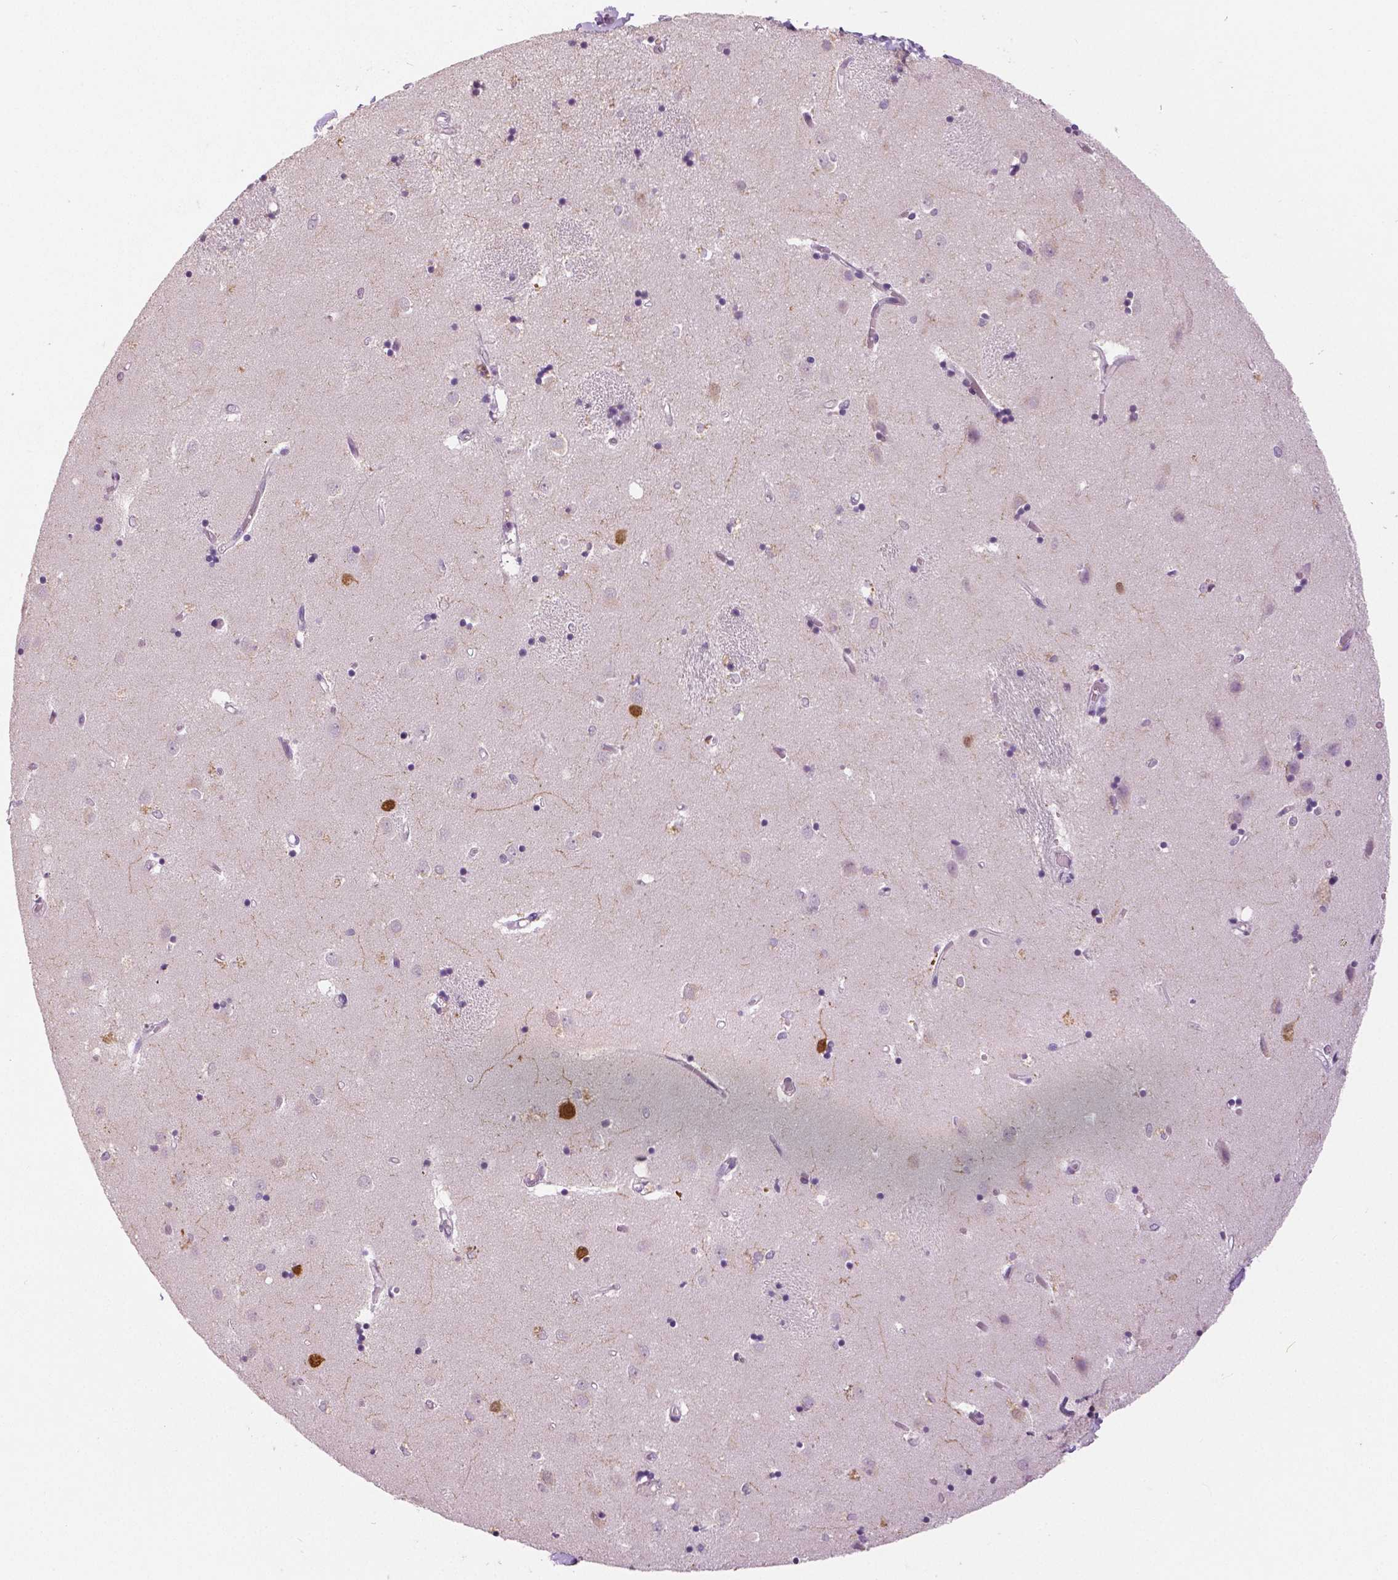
{"staining": {"intensity": "negative", "quantity": "none", "location": "none"}, "tissue": "caudate", "cell_type": "Glial cells", "image_type": "normal", "snomed": [{"axis": "morphology", "description": "Normal tissue, NOS"}, {"axis": "topography", "description": "Lateral ventricle wall"}], "caption": "This is an immunohistochemistry (IHC) micrograph of benign caudate. There is no expression in glial cells.", "gene": "GRIN2A", "patient": {"sex": "male", "age": 54}}